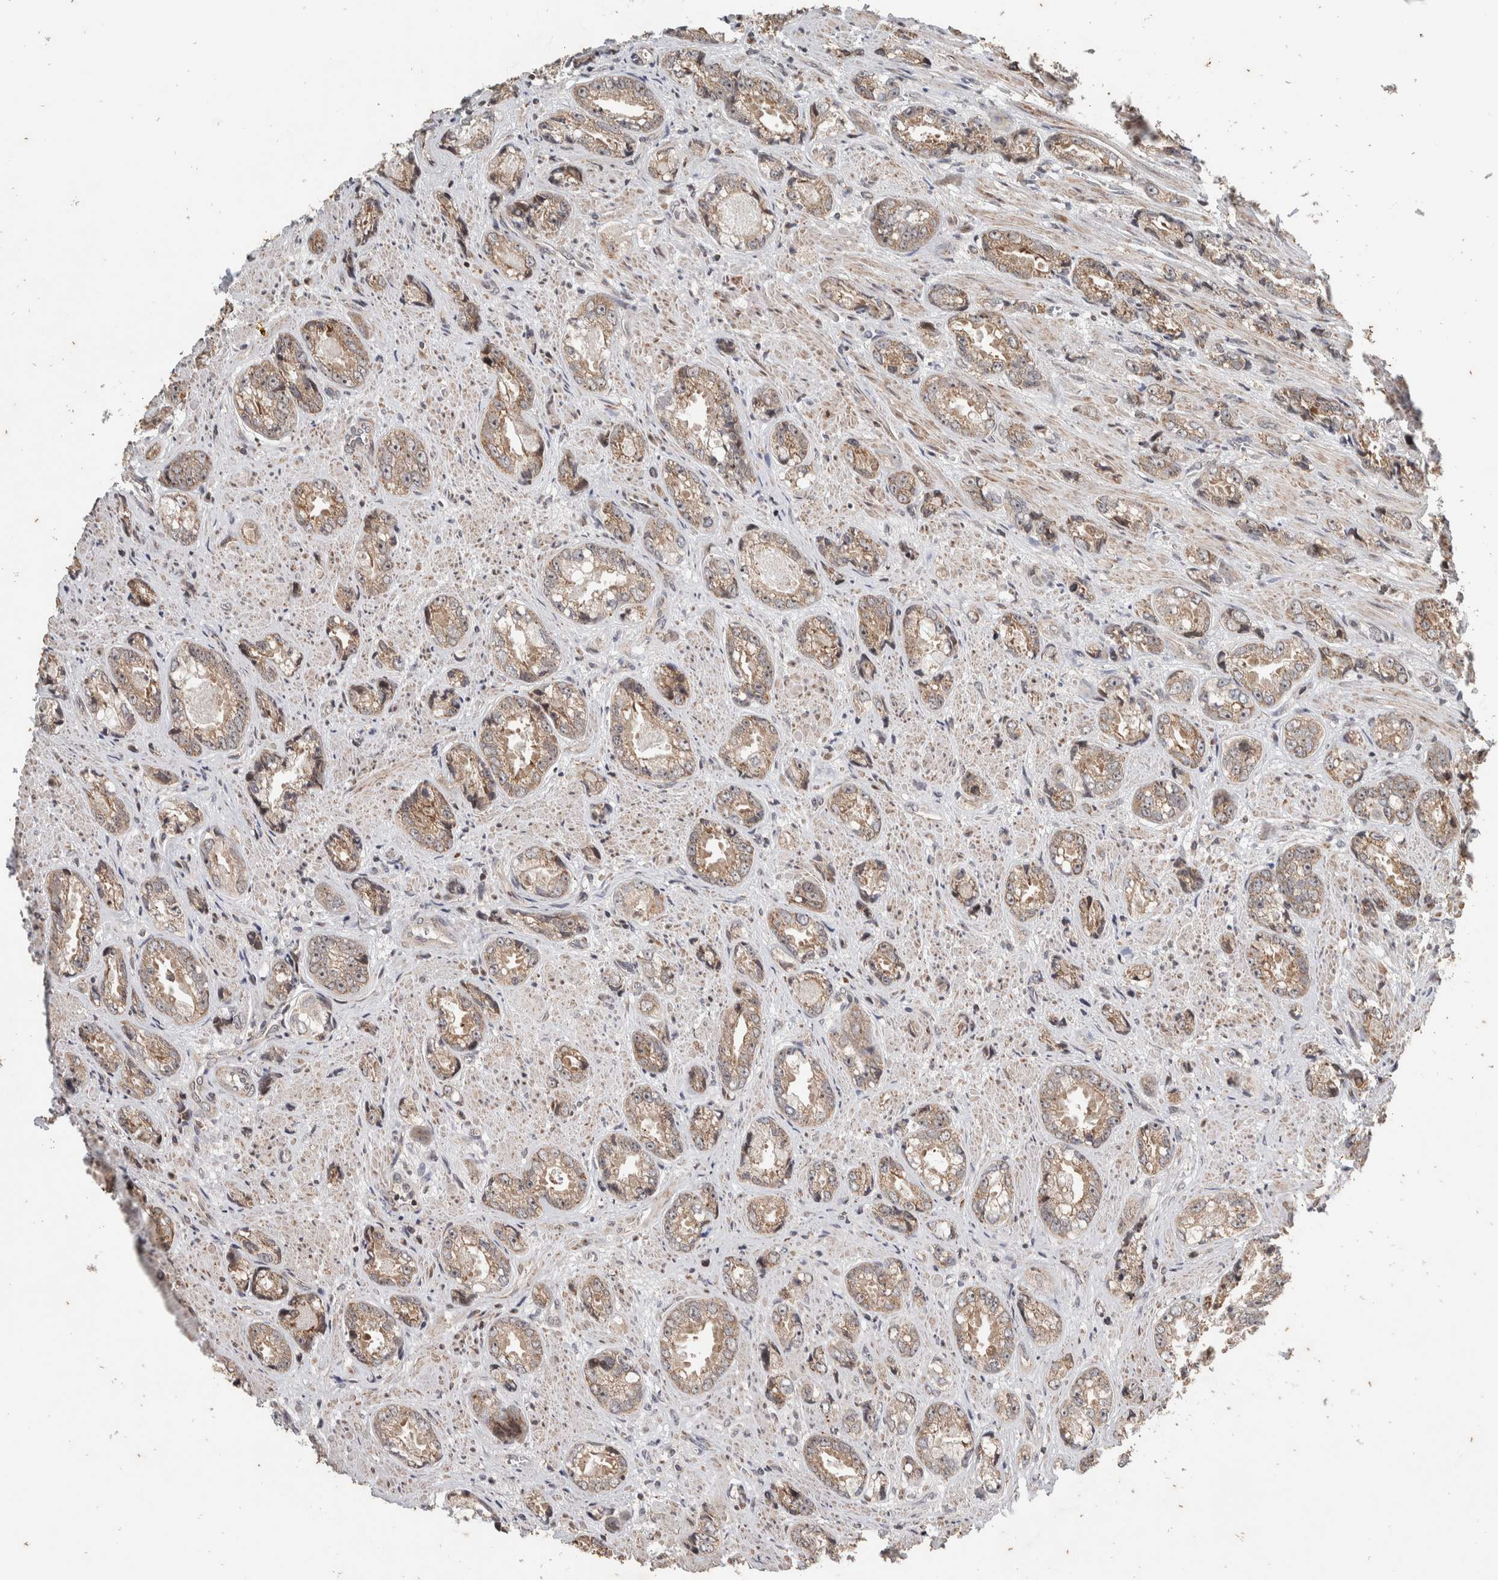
{"staining": {"intensity": "weak", "quantity": ">75%", "location": "cytoplasmic/membranous"}, "tissue": "prostate cancer", "cell_type": "Tumor cells", "image_type": "cancer", "snomed": [{"axis": "morphology", "description": "Adenocarcinoma, High grade"}, {"axis": "topography", "description": "Prostate"}], "caption": "This is an image of immunohistochemistry (IHC) staining of prostate cancer, which shows weak positivity in the cytoplasmic/membranous of tumor cells.", "gene": "ATXN7L1", "patient": {"sex": "male", "age": 61}}